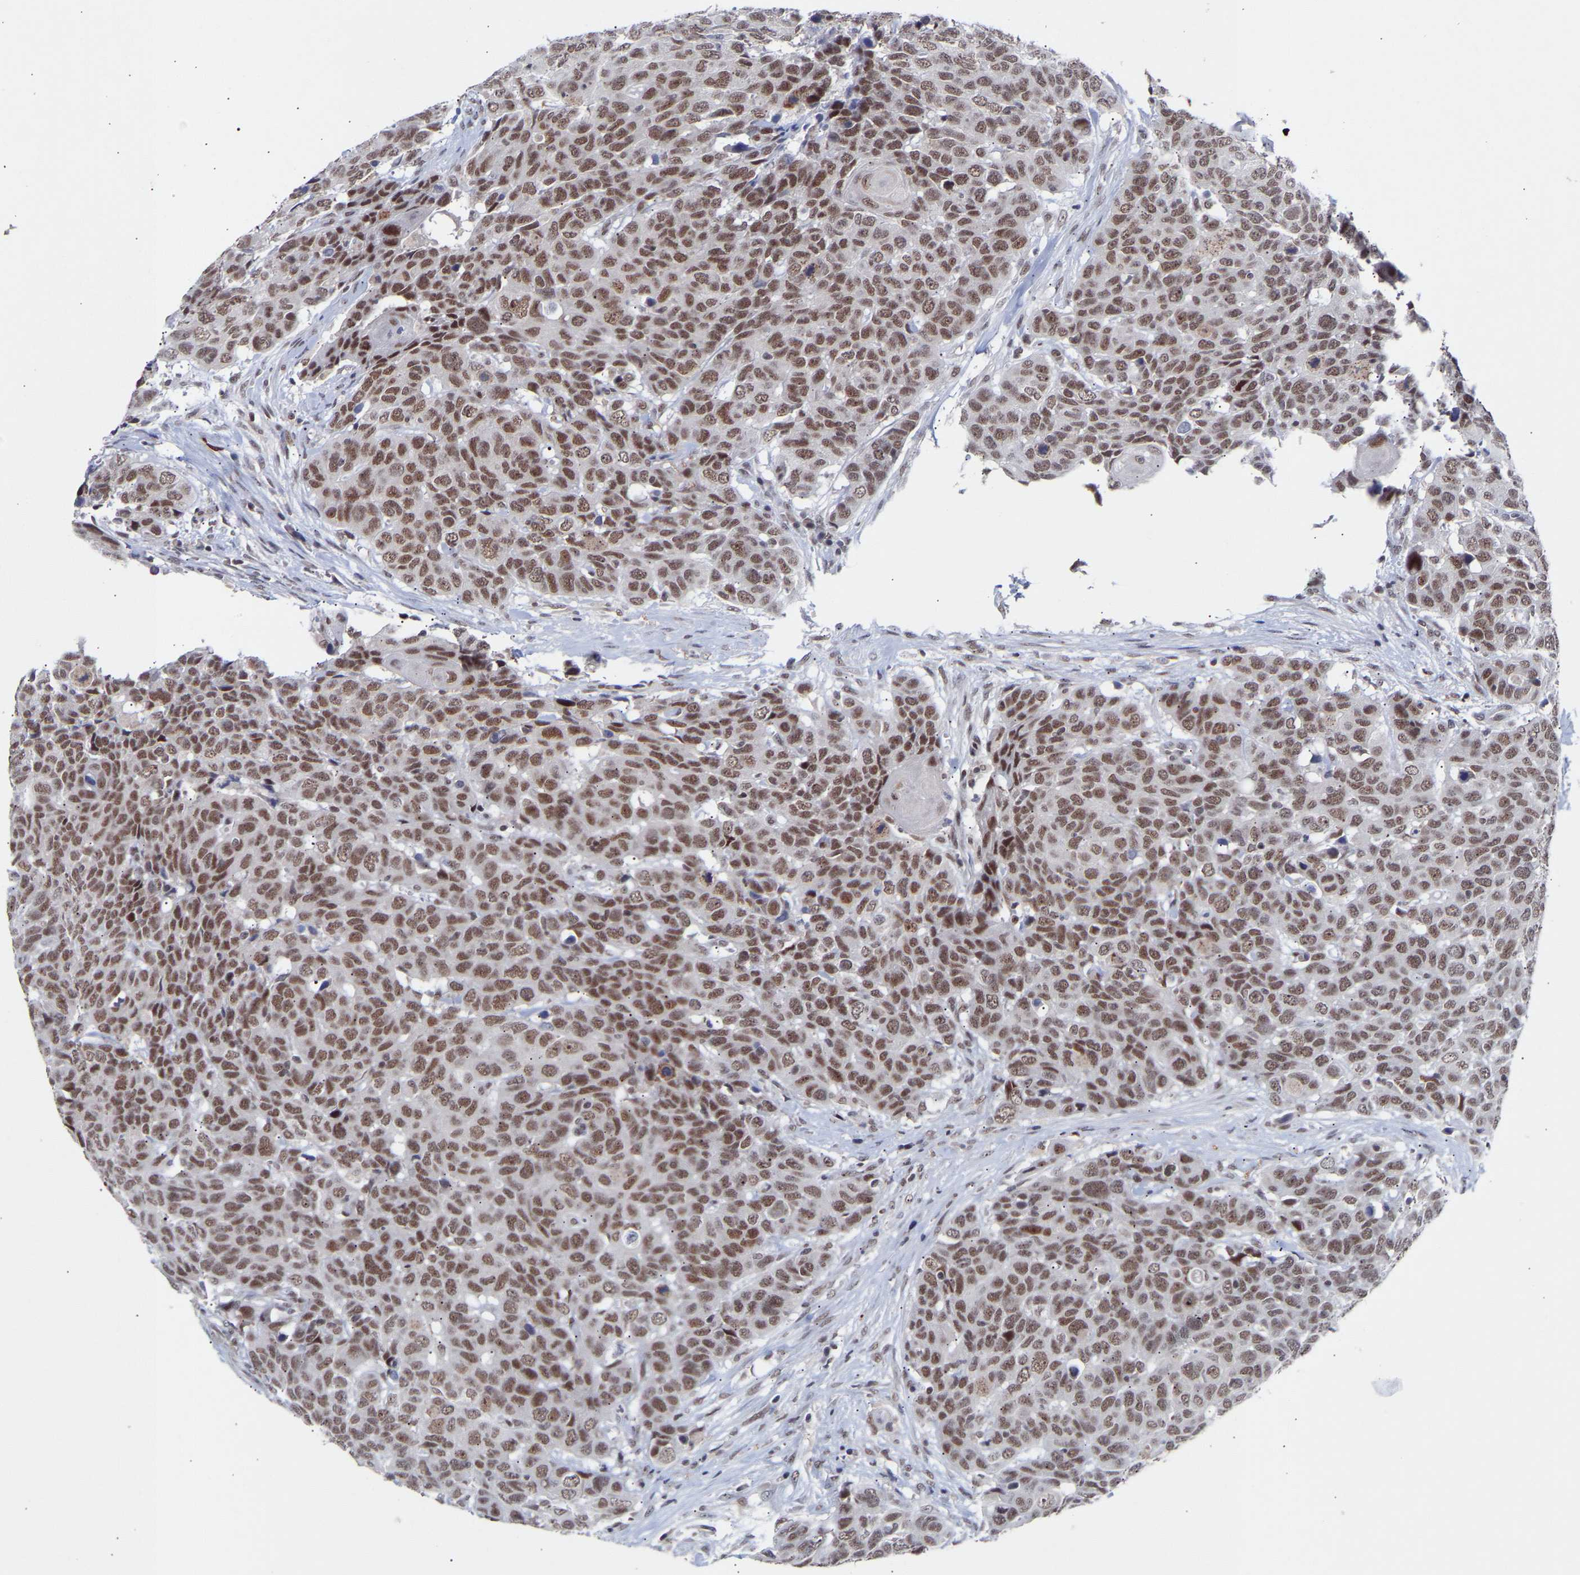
{"staining": {"intensity": "moderate", "quantity": ">75%", "location": "nuclear"}, "tissue": "head and neck cancer", "cell_type": "Tumor cells", "image_type": "cancer", "snomed": [{"axis": "morphology", "description": "Squamous cell carcinoma, NOS"}, {"axis": "topography", "description": "Head-Neck"}], "caption": "A histopathology image of human head and neck squamous cell carcinoma stained for a protein shows moderate nuclear brown staining in tumor cells.", "gene": "RBM15", "patient": {"sex": "male", "age": 66}}